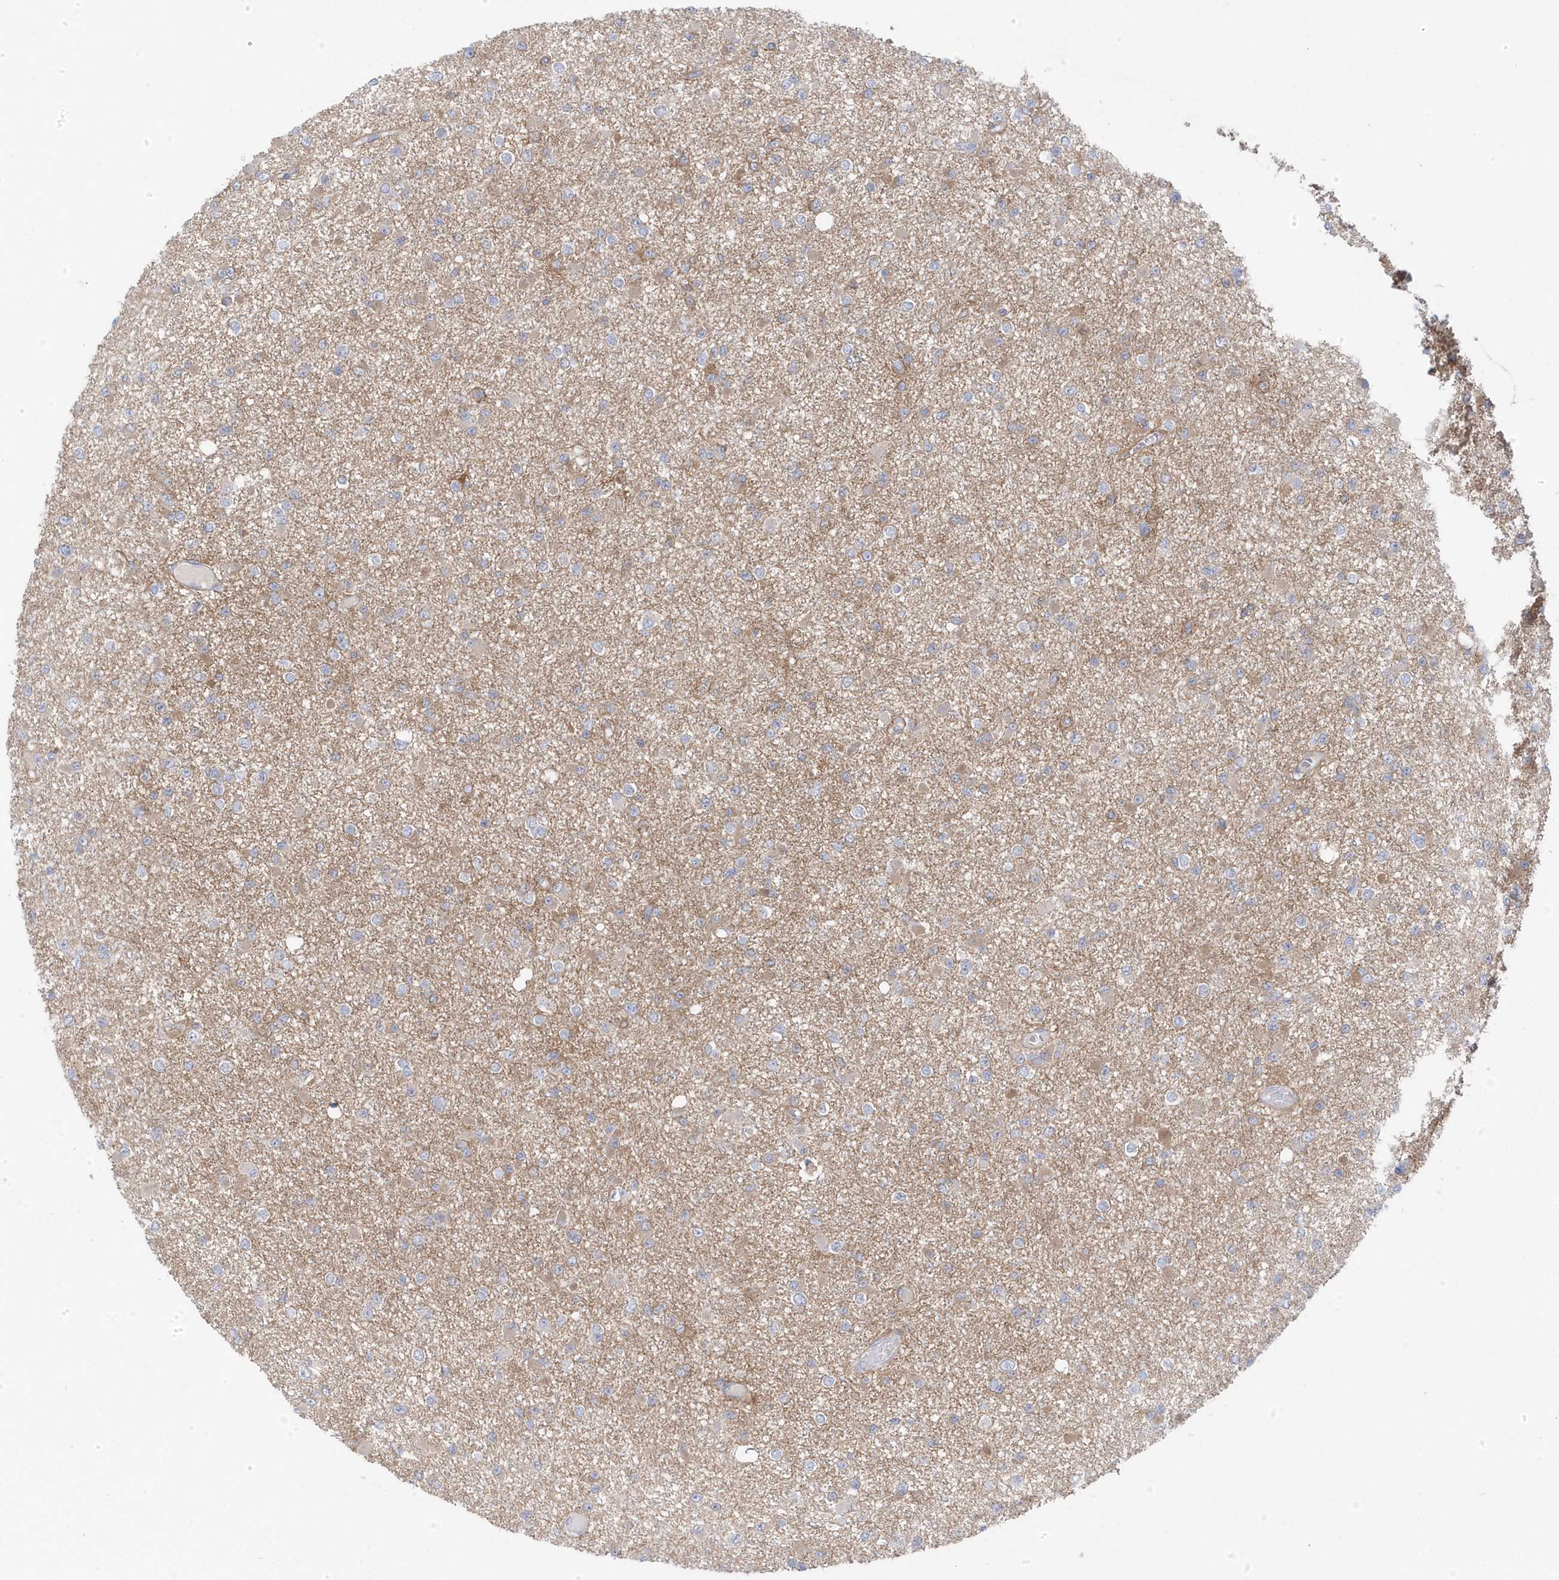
{"staining": {"intensity": "negative", "quantity": "none", "location": "none"}, "tissue": "glioma", "cell_type": "Tumor cells", "image_type": "cancer", "snomed": [{"axis": "morphology", "description": "Glioma, malignant, Low grade"}, {"axis": "topography", "description": "Brain"}], "caption": "Immunohistochemistry image of glioma stained for a protein (brown), which exhibits no staining in tumor cells.", "gene": "ANAPC1", "patient": {"sex": "female", "age": 22}}